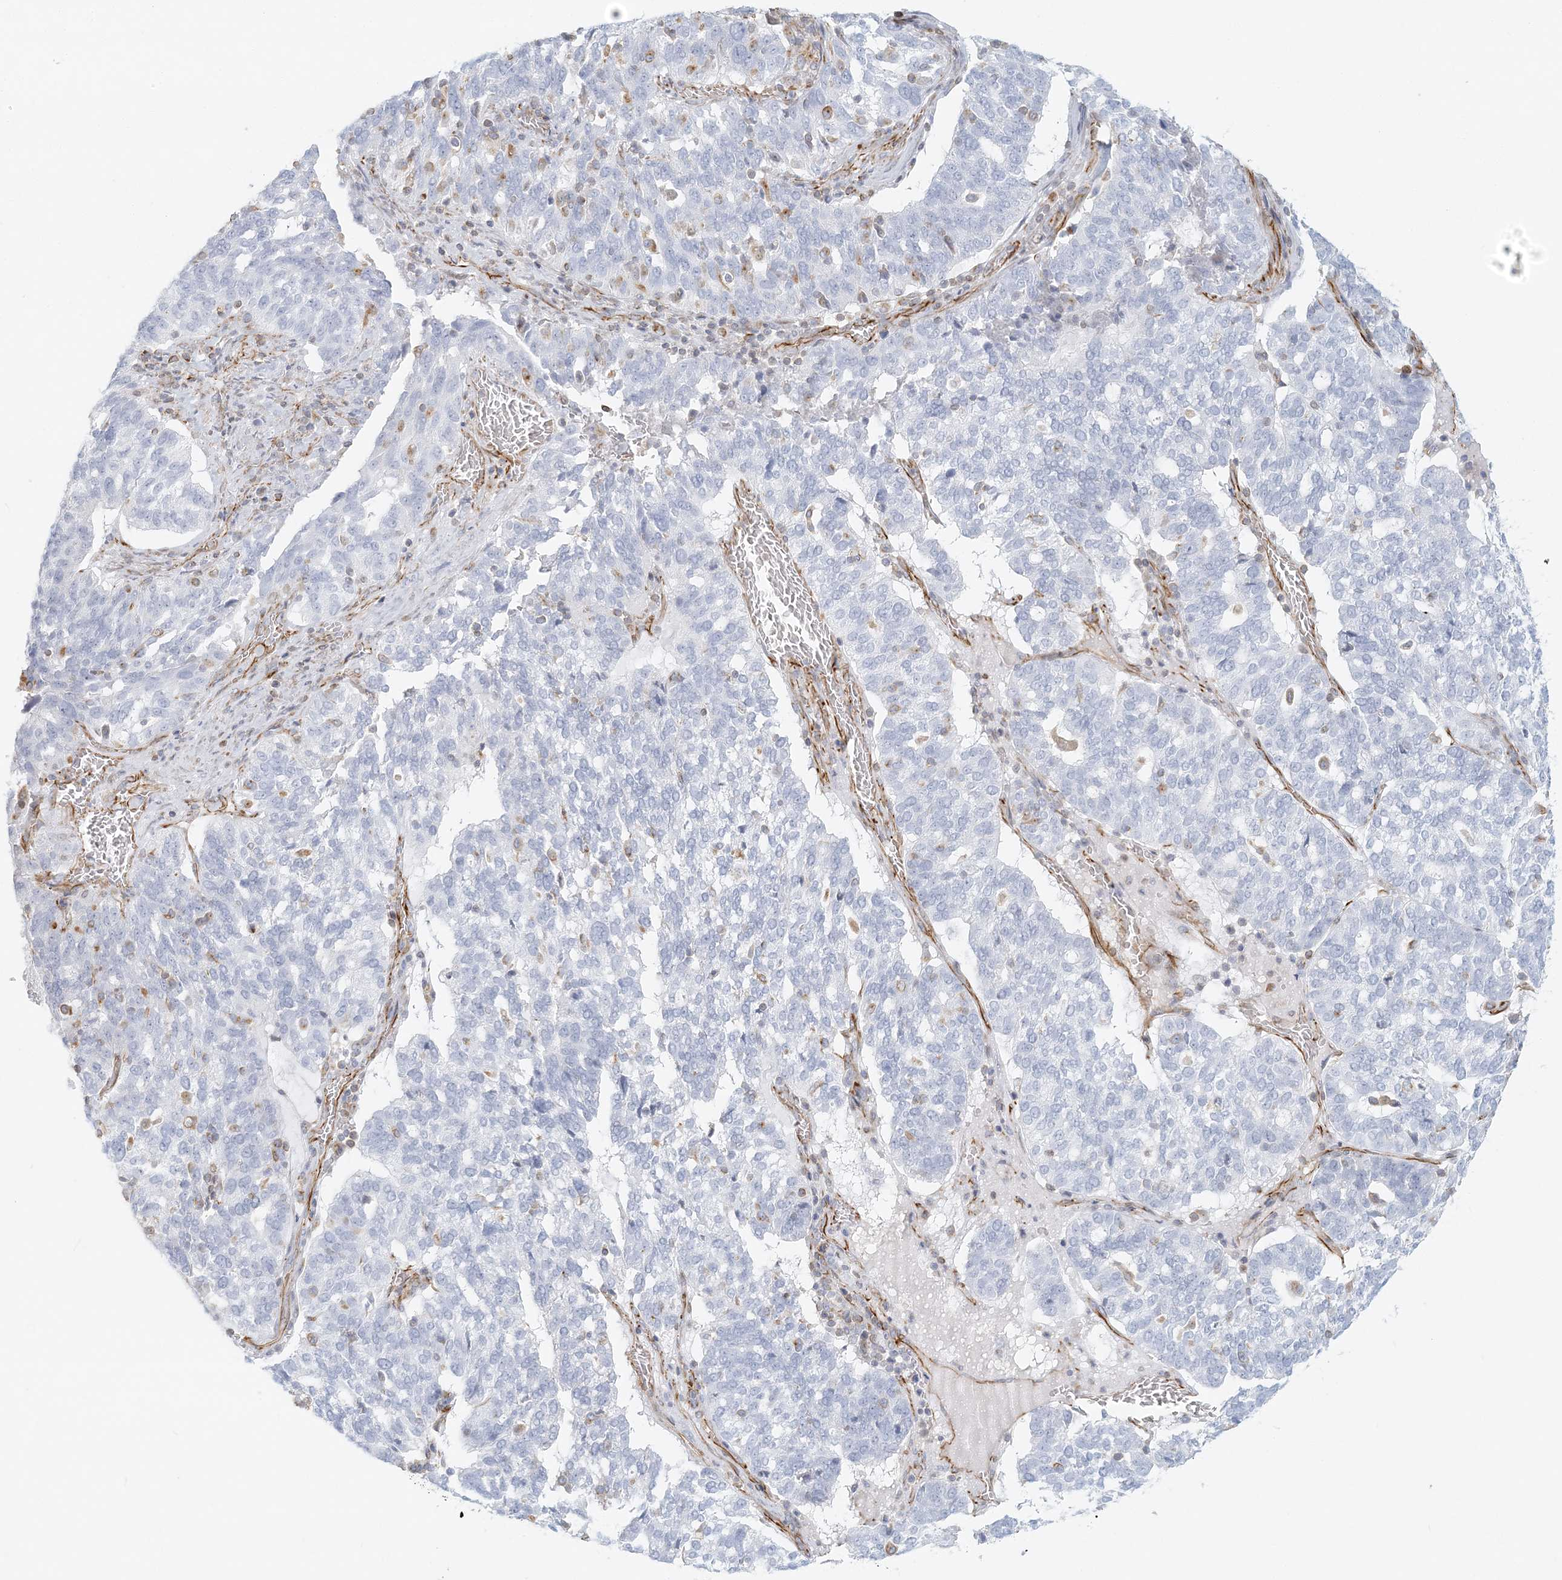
{"staining": {"intensity": "negative", "quantity": "none", "location": "none"}, "tissue": "ovarian cancer", "cell_type": "Tumor cells", "image_type": "cancer", "snomed": [{"axis": "morphology", "description": "Cystadenocarcinoma, serous, NOS"}, {"axis": "topography", "description": "Ovary"}], "caption": "High magnification brightfield microscopy of serous cystadenocarcinoma (ovarian) stained with DAB (3,3'-diaminobenzidine) (brown) and counterstained with hematoxylin (blue): tumor cells show no significant expression.", "gene": "DMRTB1", "patient": {"sex": "female", "age": 59}}